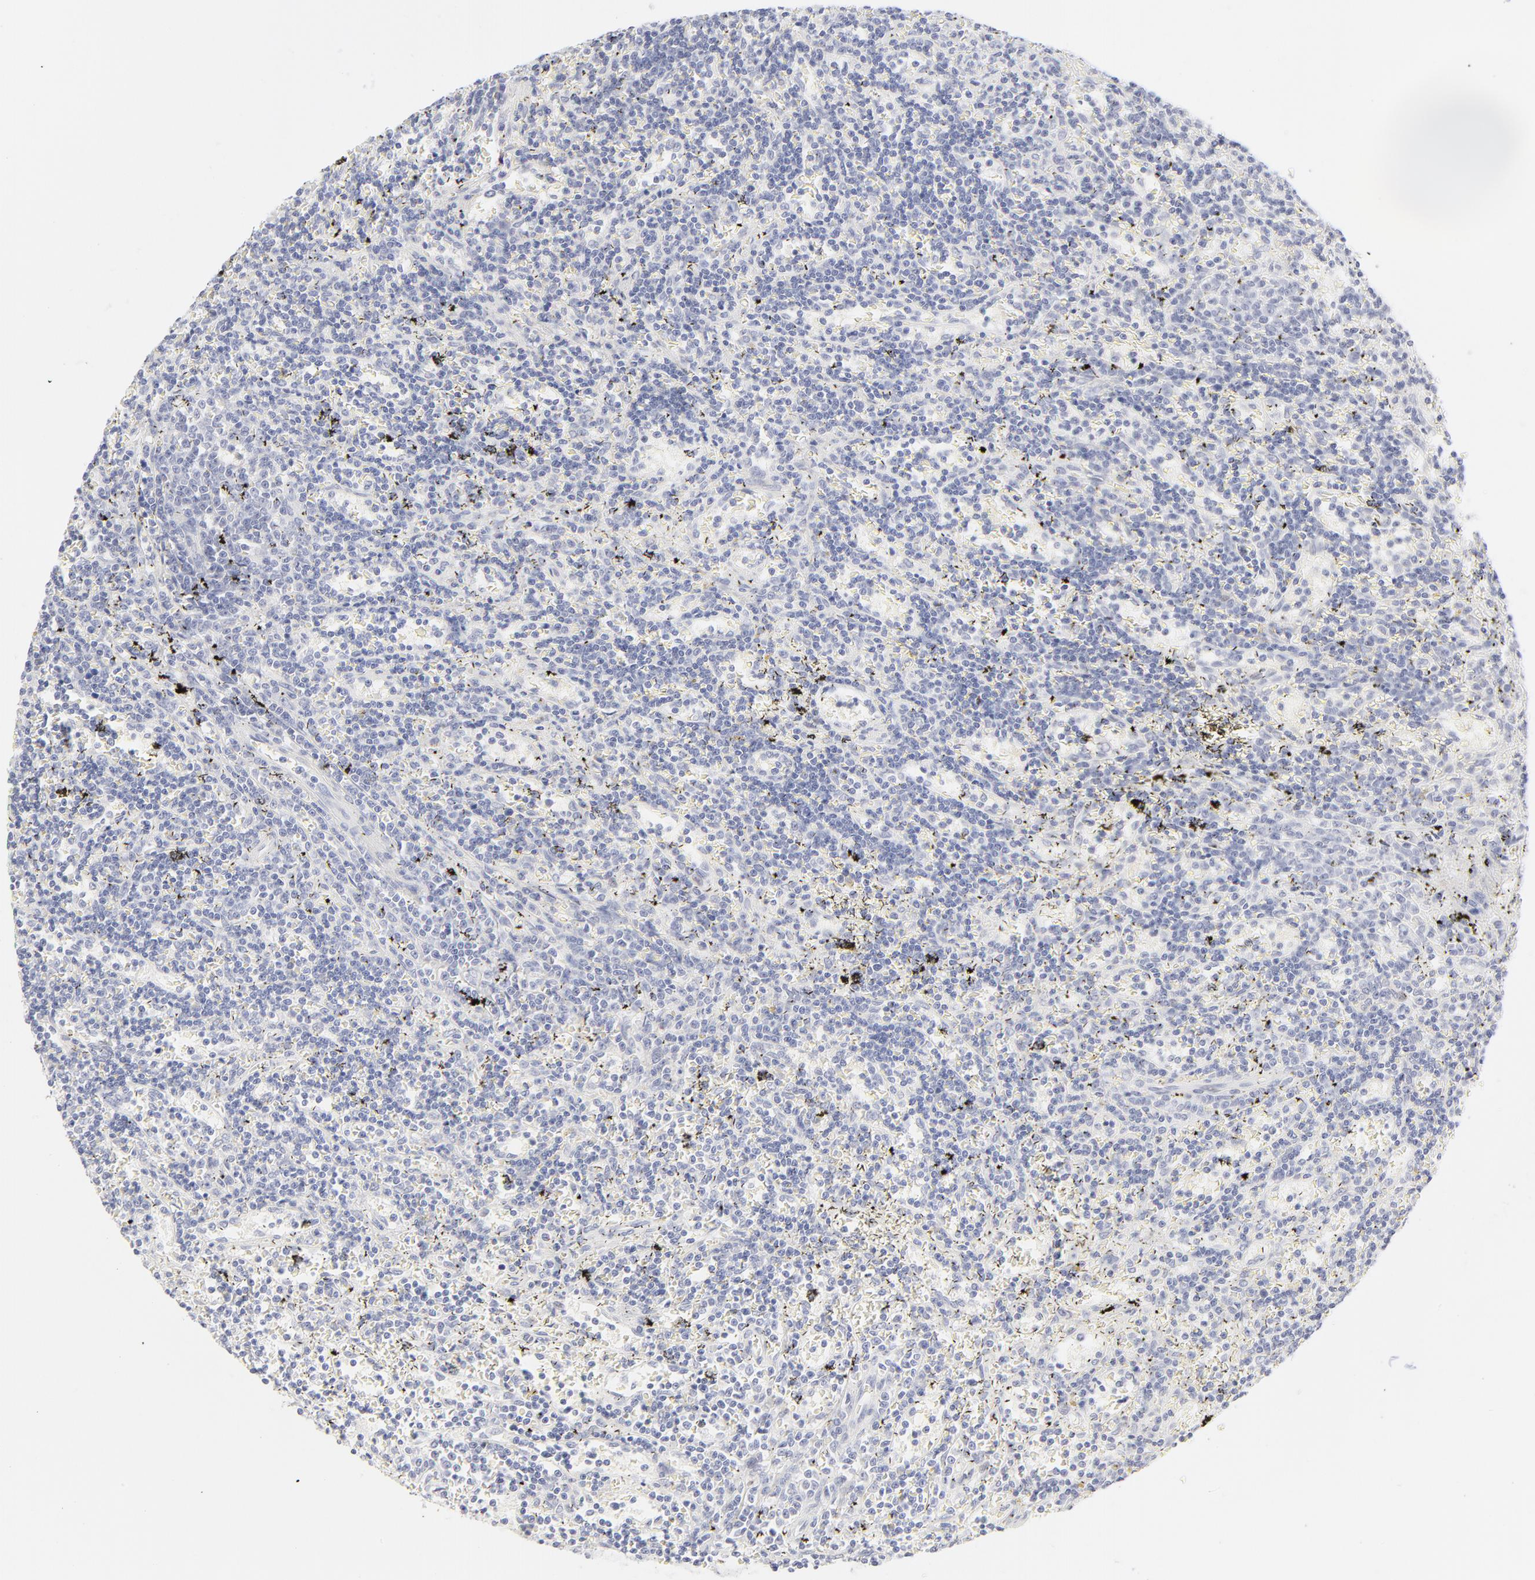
{"staining": {"intensity": "negative", "quantity": "none", "location": "none"}, "tissue": "lymphoma", "cell_type": "Tumor cells", "image_type": "cancer", "snomed": [{"axis": "morphology", "description": "Malignant lymphoma, non-Hodgkin's type, Low grade"}, {"axis": "topography", "description": "Spleen"}], "caption": "Tumor cells show no significant protein staining in low-grade malignant lymphoma, non-Hodgkin's type. (DAB (3,3'-diaminobenzidine) immunohistochemistry visualized using brightfield microscopy, high magnification).", "gene": "NPNT", "patient": {"sex": "male", "age": 60}}